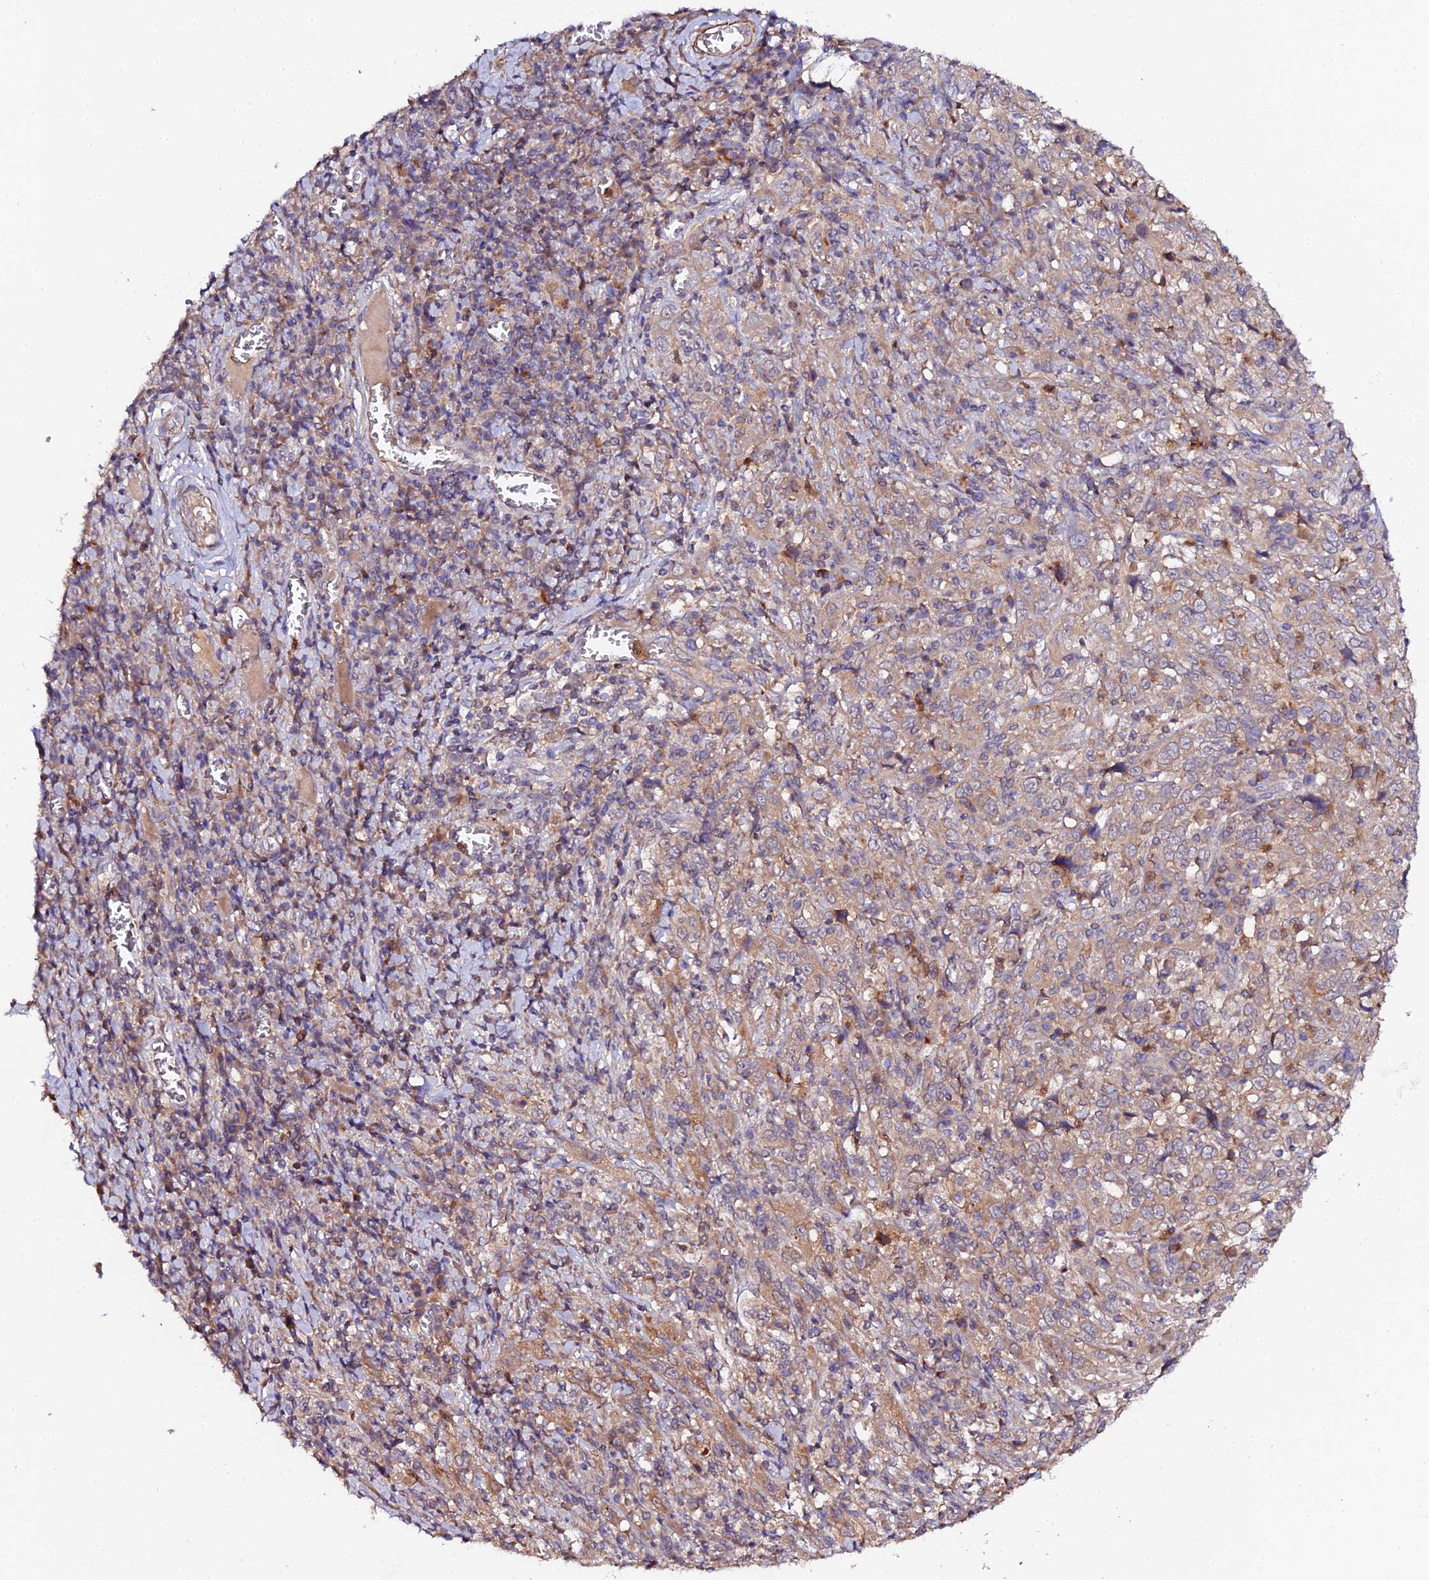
{"staining": {"intensity": "moderate", "quantity": ">75%", "location": "cytoplasmic/membranous"}, "tissue": "cervical cancer", "cell_type": "Tumor cells", "image_type": "cancer", "snomed": [{"axis": "morphology", "description": "Squamous cell carcinoma, NOS"}, {"axis": "topography", "description": "Cervix"}], "caption": "Immunohistochemical staining of human cervical cancer (squamous cell carcinoma) demonstrates medium levels of moderate cytoplasmic/membranous protein positivity in about >75% of tumor cells.", "gene": "TRIM26", "patient": {"sex": "female", "age": 46}}